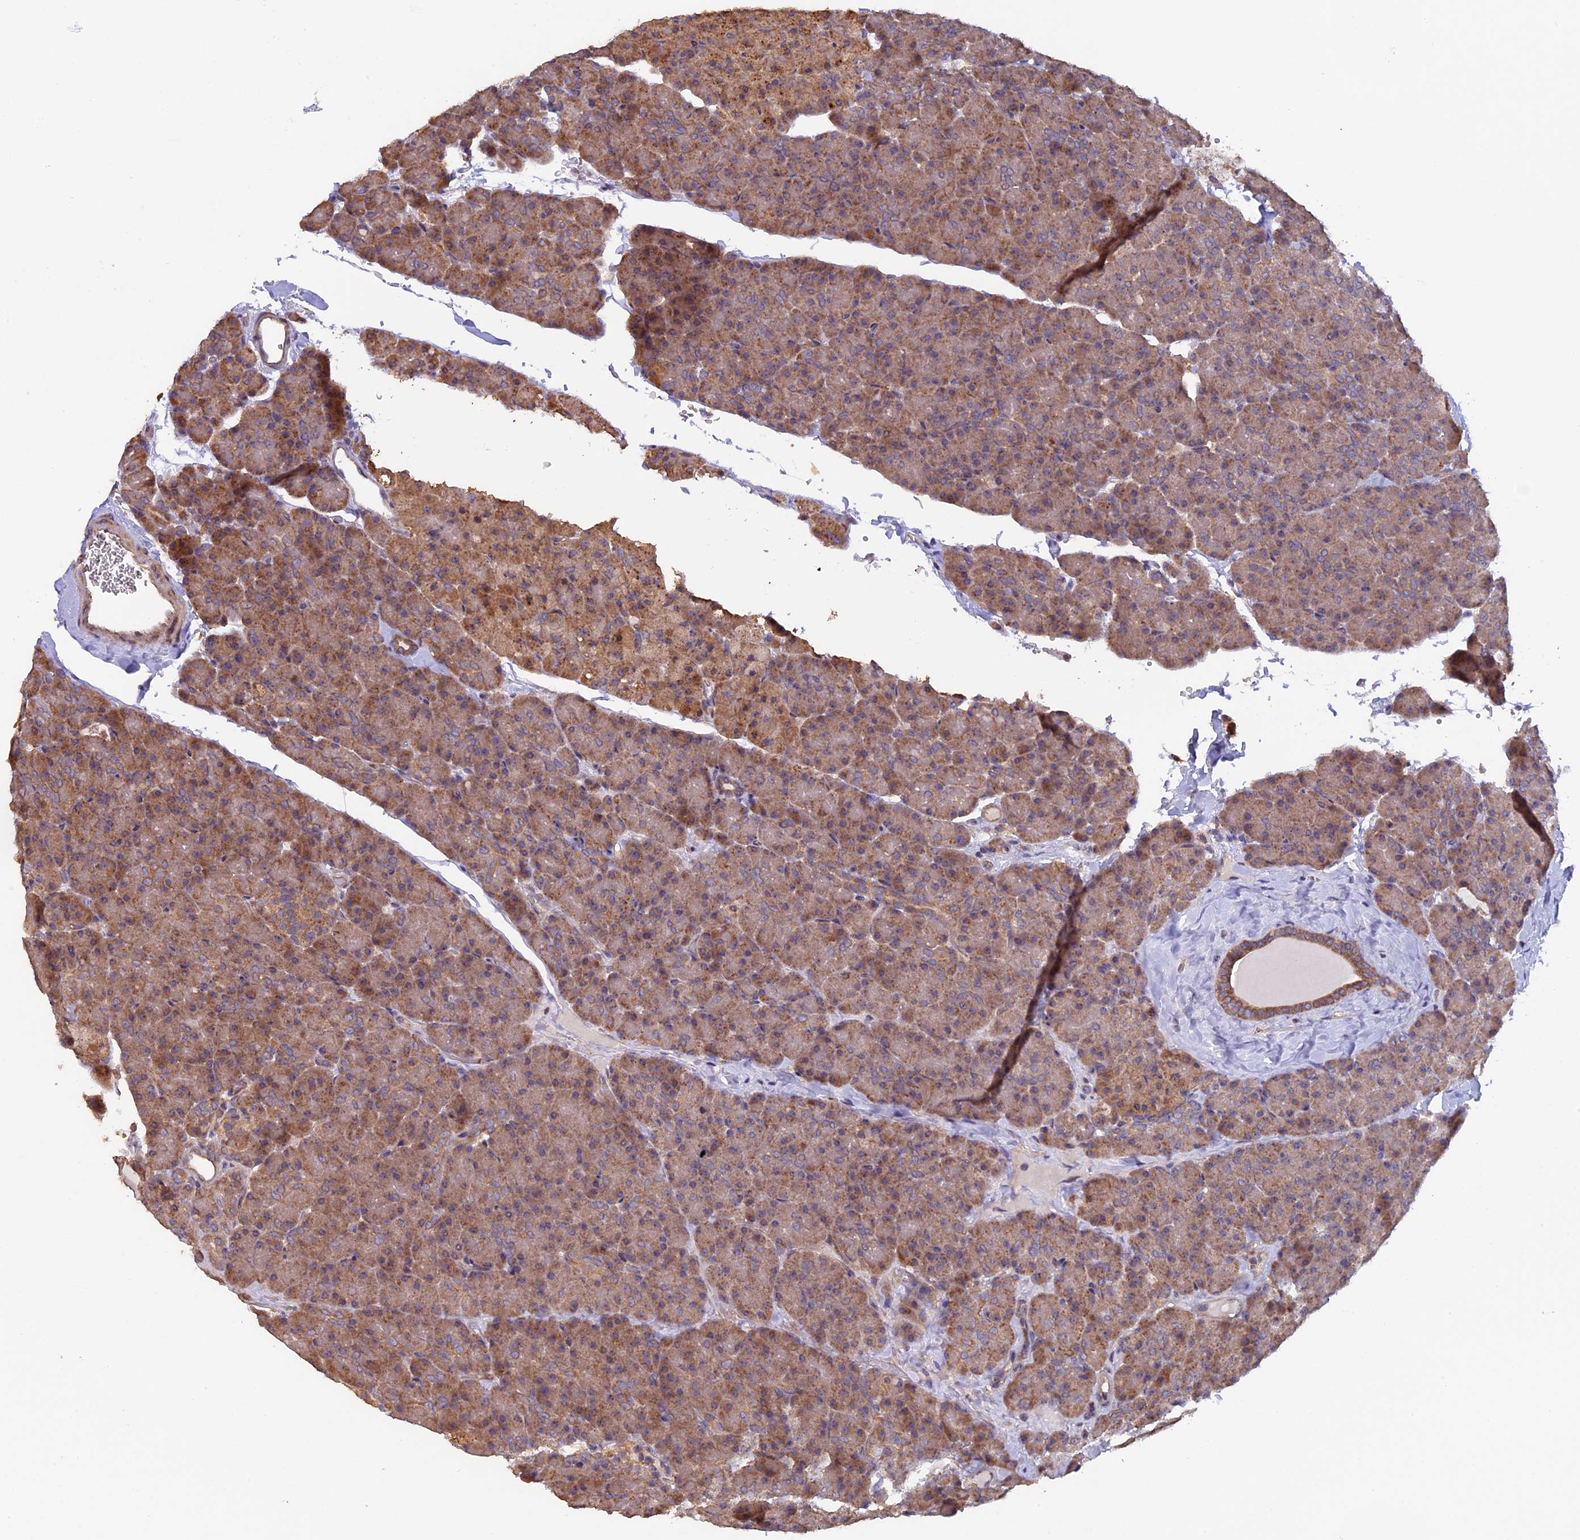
{"staining": {"intensity": "moderate", "quantity": ">75%", "location": "cytoplasmic/membranous"}, "tissue": "pancreas", "cell_type": "Exocrine glandular cells", "image_type": "normal", "snomed": [{"axis": "morphology", "description": "Normal tissue, NOS"}, {"axis": "topography", "description": "Pancreas"}], "caption": "This histopathology image demonstrates immunohistochemistry staining of normal human pancreas, with medium moderate cytoplasmic/membranous positivity in approximately >75% of exocrine glandular cells.", "gene": "FERMT1", "patient": {"sex": "male", "age": 36}}